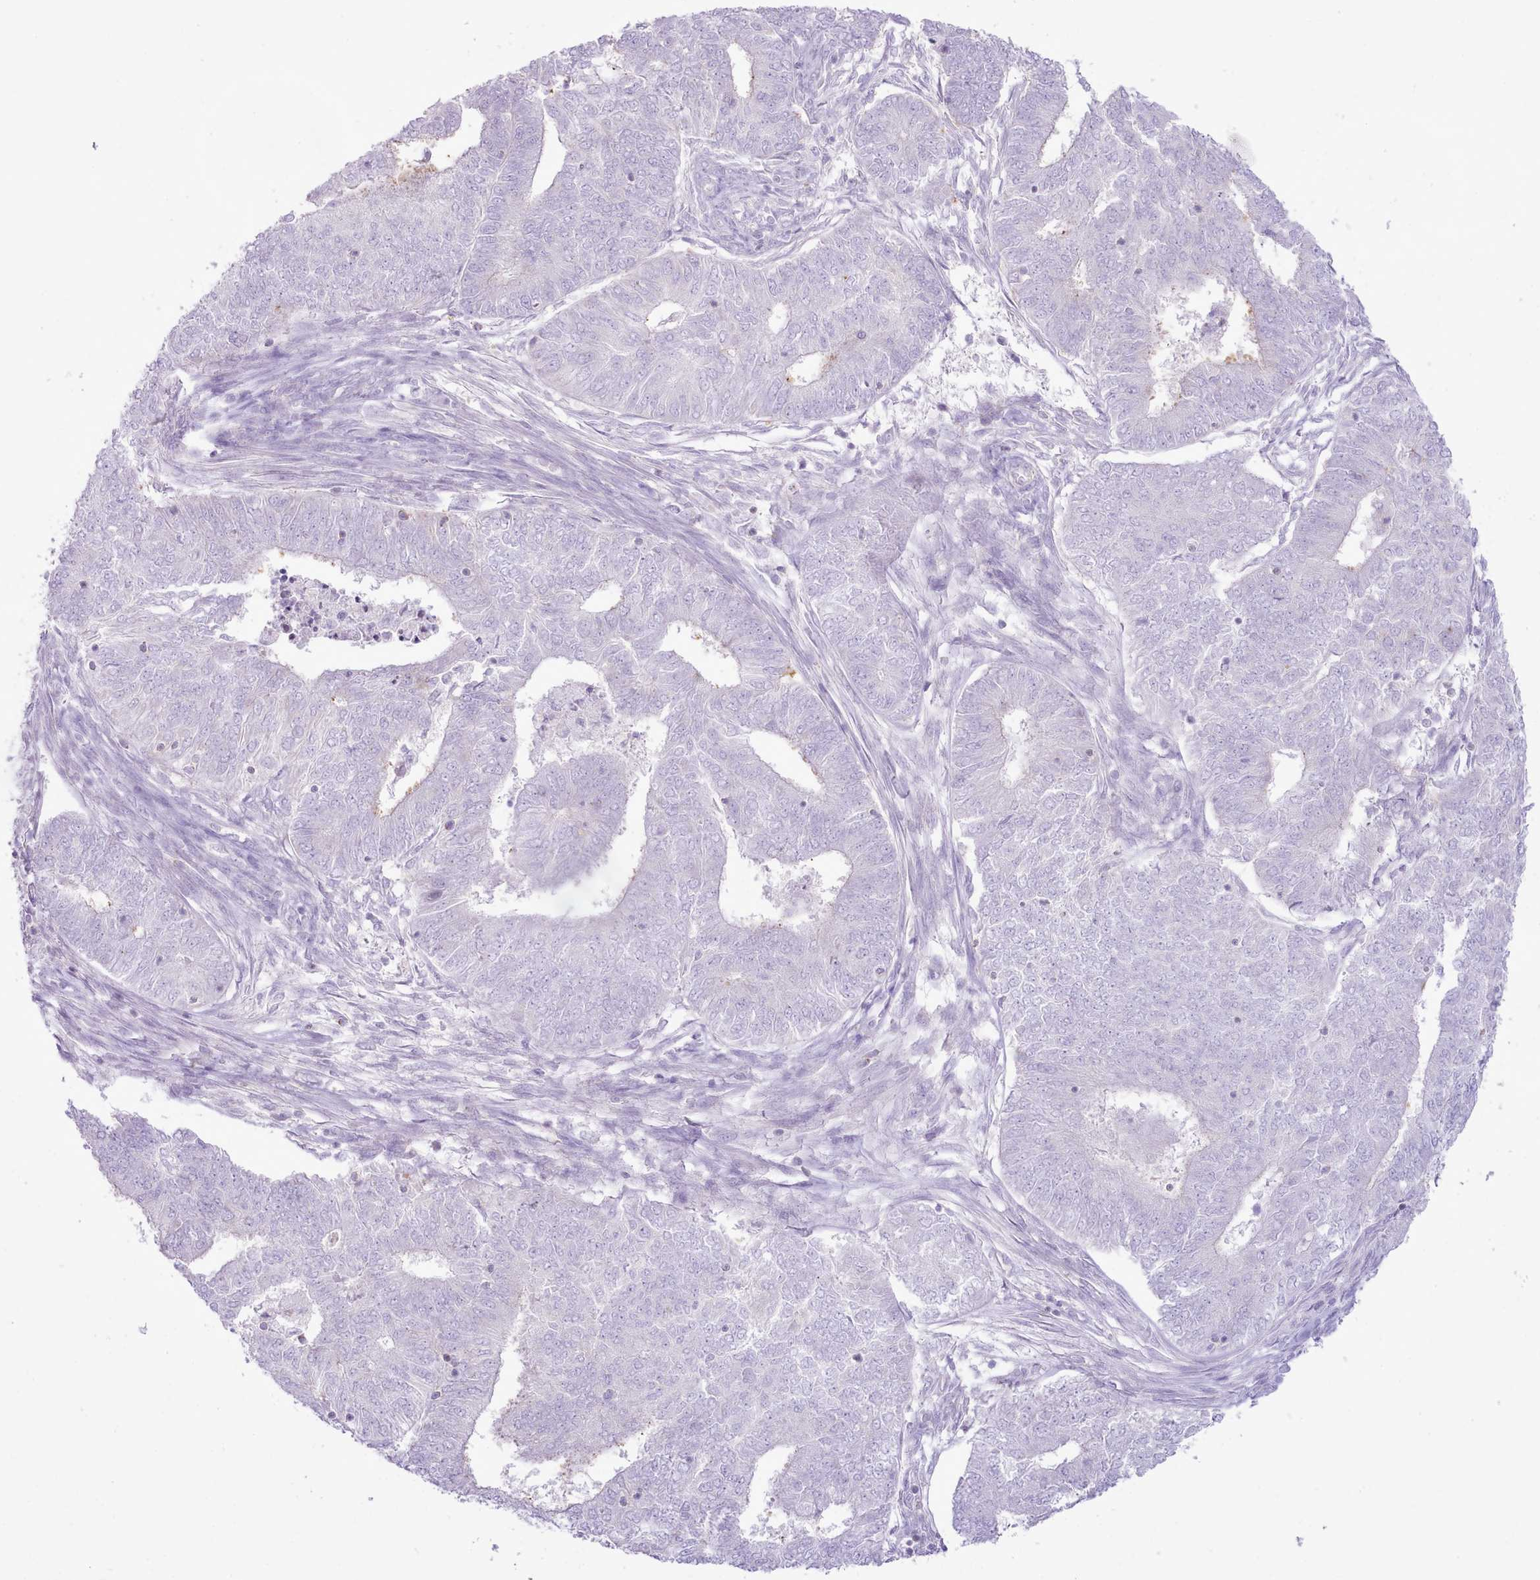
{"staining": {"intensity": "negative", "quantity": "none", "location": "none"}, "tissue": "endometrial cancer", "cell_type": "Tumor cells", "image_type": "cancer", "snomed": [{"axis": "morphology", "description": "Adenocarcinoma, NOS"}, {"axis": "topography", "description": "Endometrium"}], "caption": "This is a micrograph of immunohistochemistry staining of adenocarcinoma (endometrial), which shows no staining in tumor cells.", "gene": "MDFI", "patient": {"sex": "female", "age": 62}}